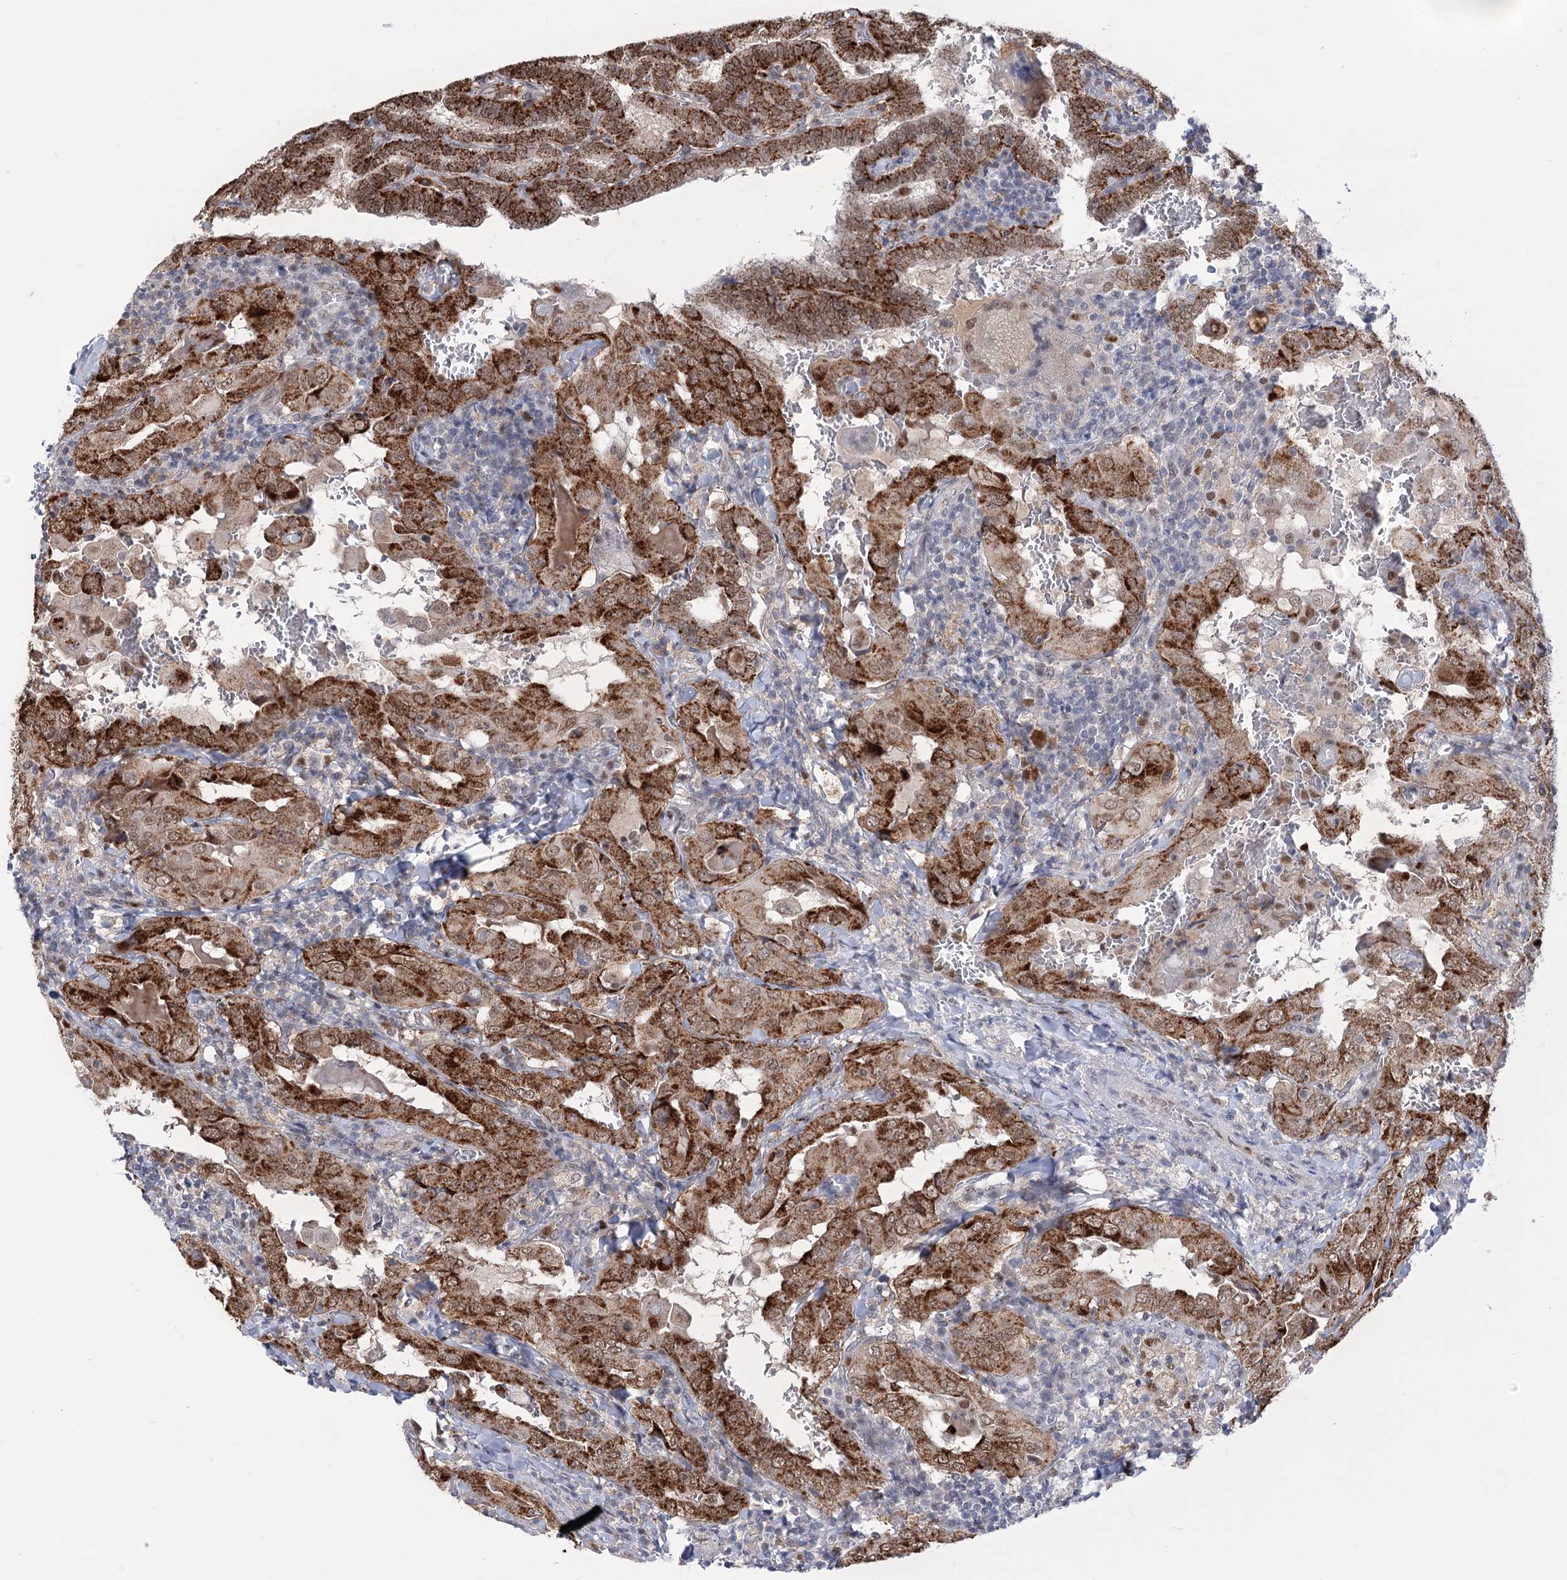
{"staining": {"intensity": "strong", "quantity": ">75%", "location": "cytoplasmic/membranous,nuclear"}, "tissue": "thyroid cancer", "cell_type": "Tumor cells", "image_type": "cancer", "snomed": [{"axis": "morphology", "description": "Papillary adenocarcinoma, NOS"}, {"axis": "topography", "description": "Thyroid gland"}], "caption": "High-power microscopy captured an immunohistochemistry micrograph of papillary adenocarcinoma (thyroid), revealing strong cytoplasmic/membranous and nuclear staining in about >75% of tumor cells.", "gene": "SIAE", "patient": {"sex": "female", "age": 72}}